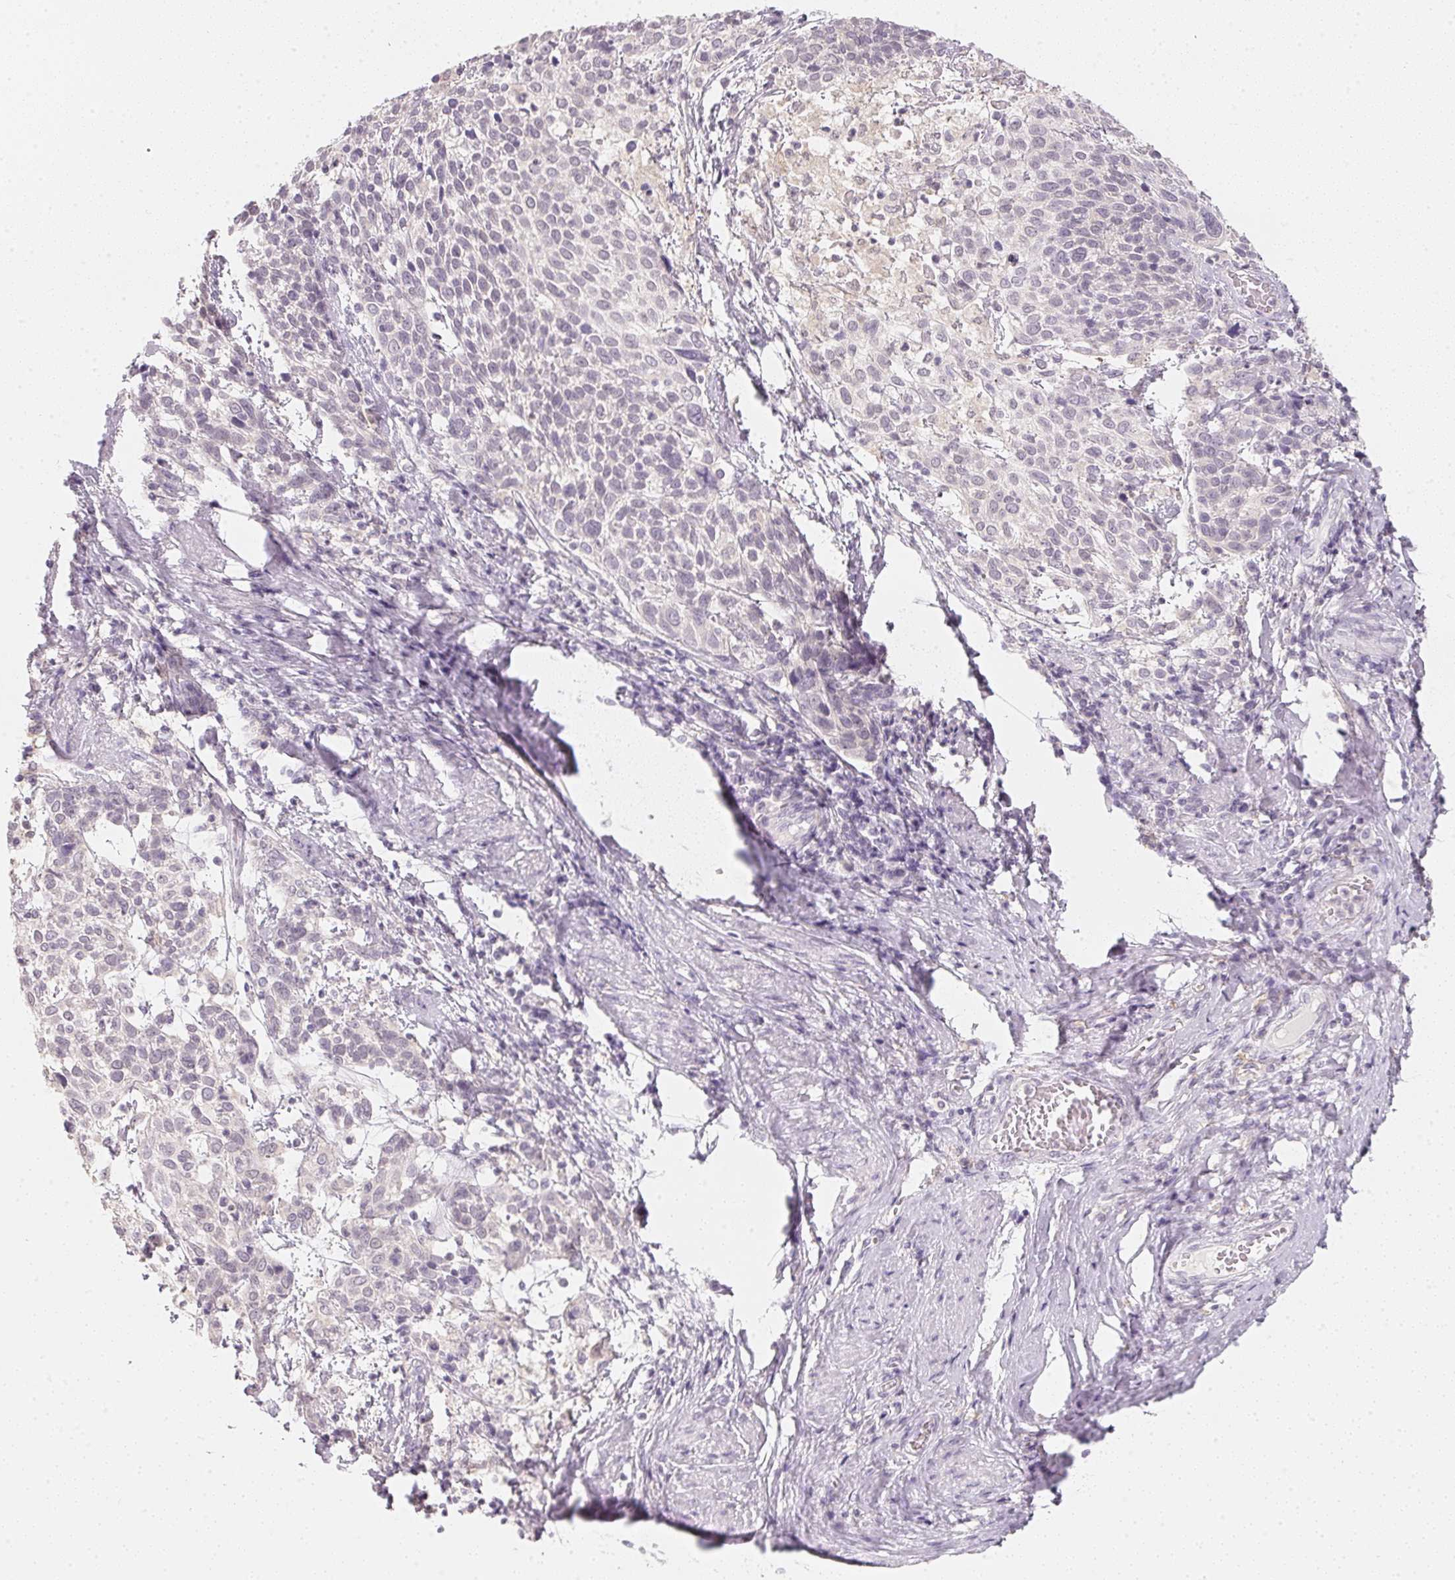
{"staining": {"intensity": "negative", "quantity": "none", "location": "none"}, "tissue": "cervical cancer", "cell_type": "Tumor cells", "image_type": "cancer", "snomed": [{"axis": "morphology", "description": "Squamous cell carcinoma, NOS"}, {"axis": "topography", "description": "Cervix"}], "caption": "This photomicrograph is of cervical cancer (squamous cell carcinoma) stained with IHC to label a protein in brown with the nuclei are counter-stained blue. There is no expression in tumor cells.", "gene": "CFAP276", "patient": {"sex": "female", "age": 61}}